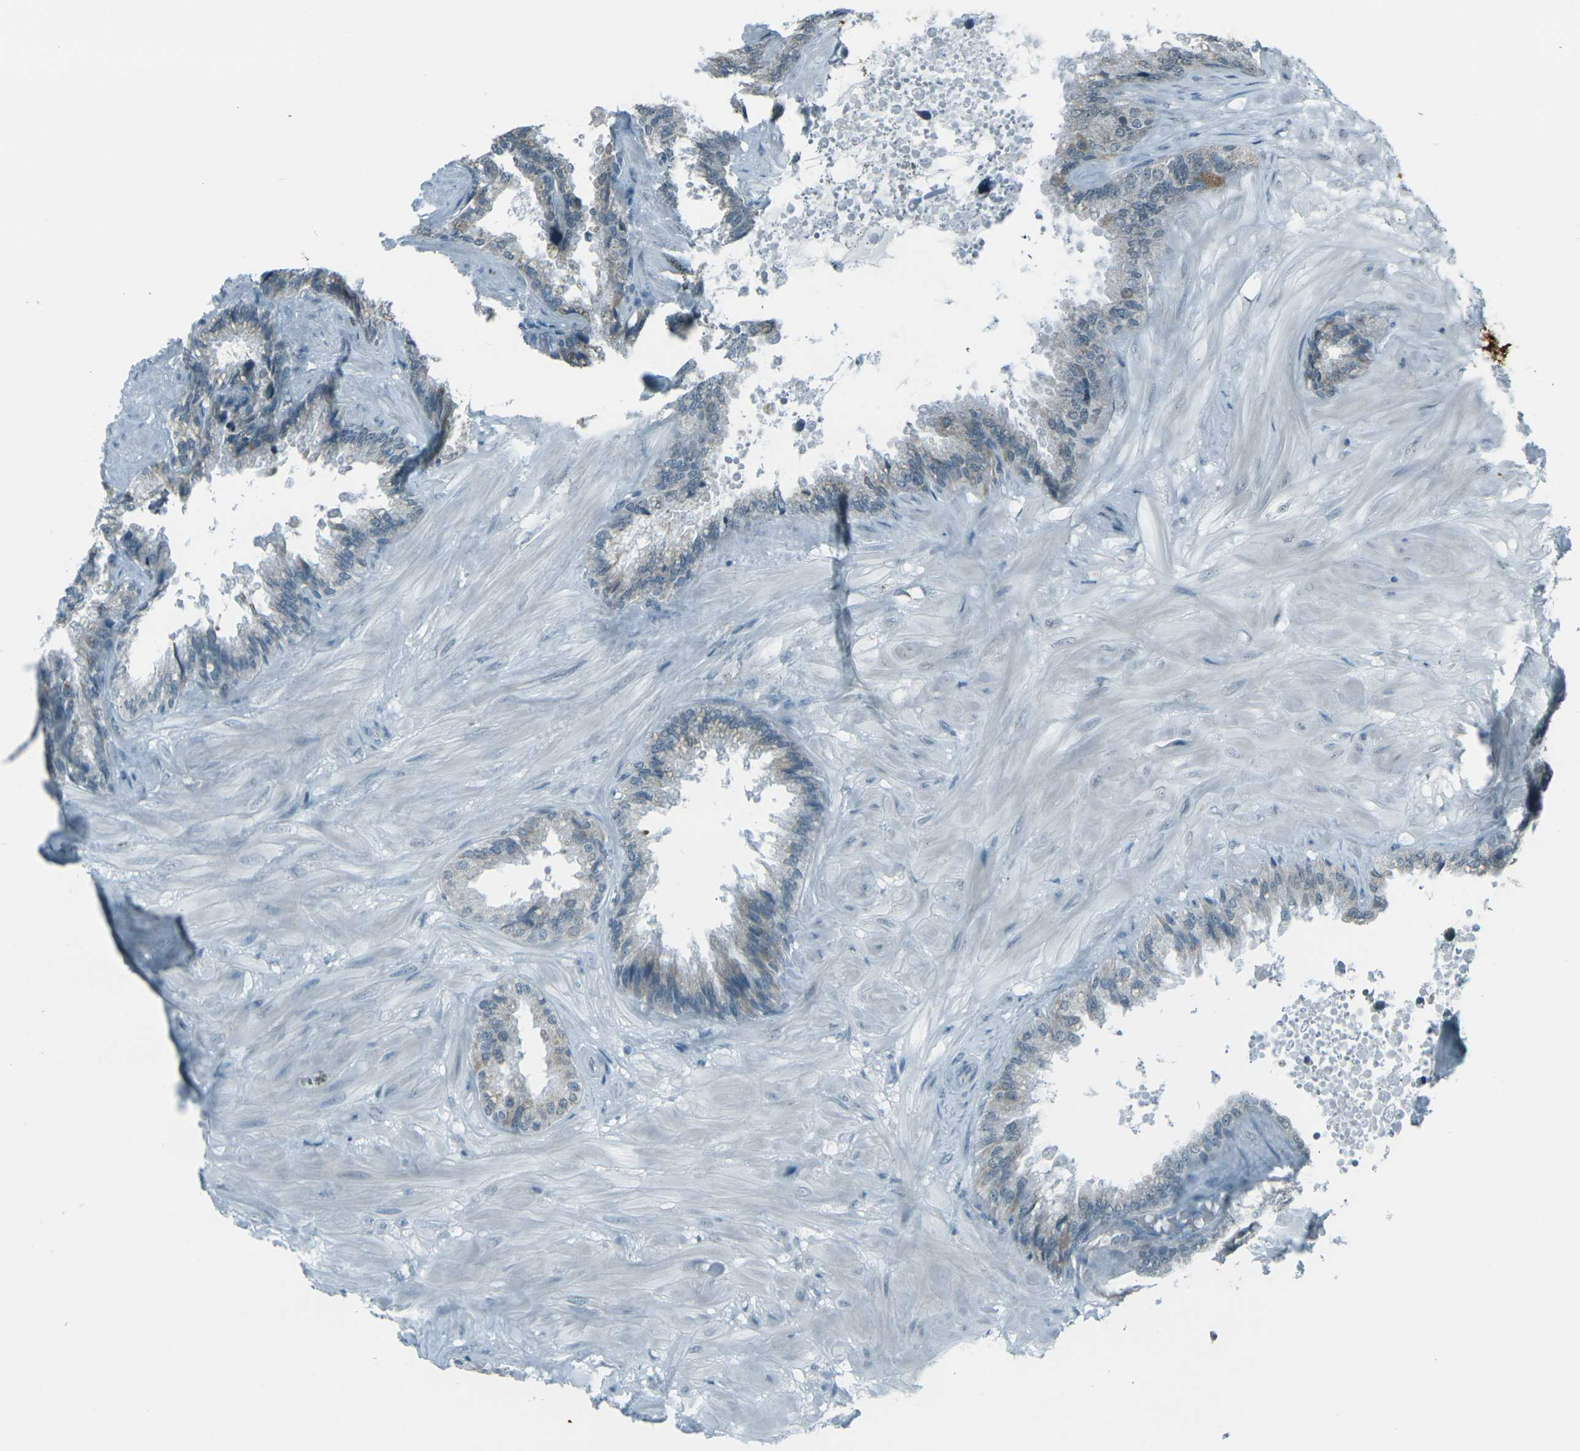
{"staining": {"intensity": "weak", "quantity": "<25%", "location": "cytoplasmic/membranous"}, "tissue": "seminal vesicle", "cell_type": "Glandular cells", "image_type": "normal", "snomed": [{"axis": "morphology", "description": "Normal tissue, NOS"}, {"axis": "topography", "description": "Seminal veicle"}], "caption": "Protein analysis of benign seminal vesicle shows no significant staining in glandular cells. (DAB IHC, high magnification).", "gene": "H2BC1", "patient": {"sex": "male", "age": 46}}